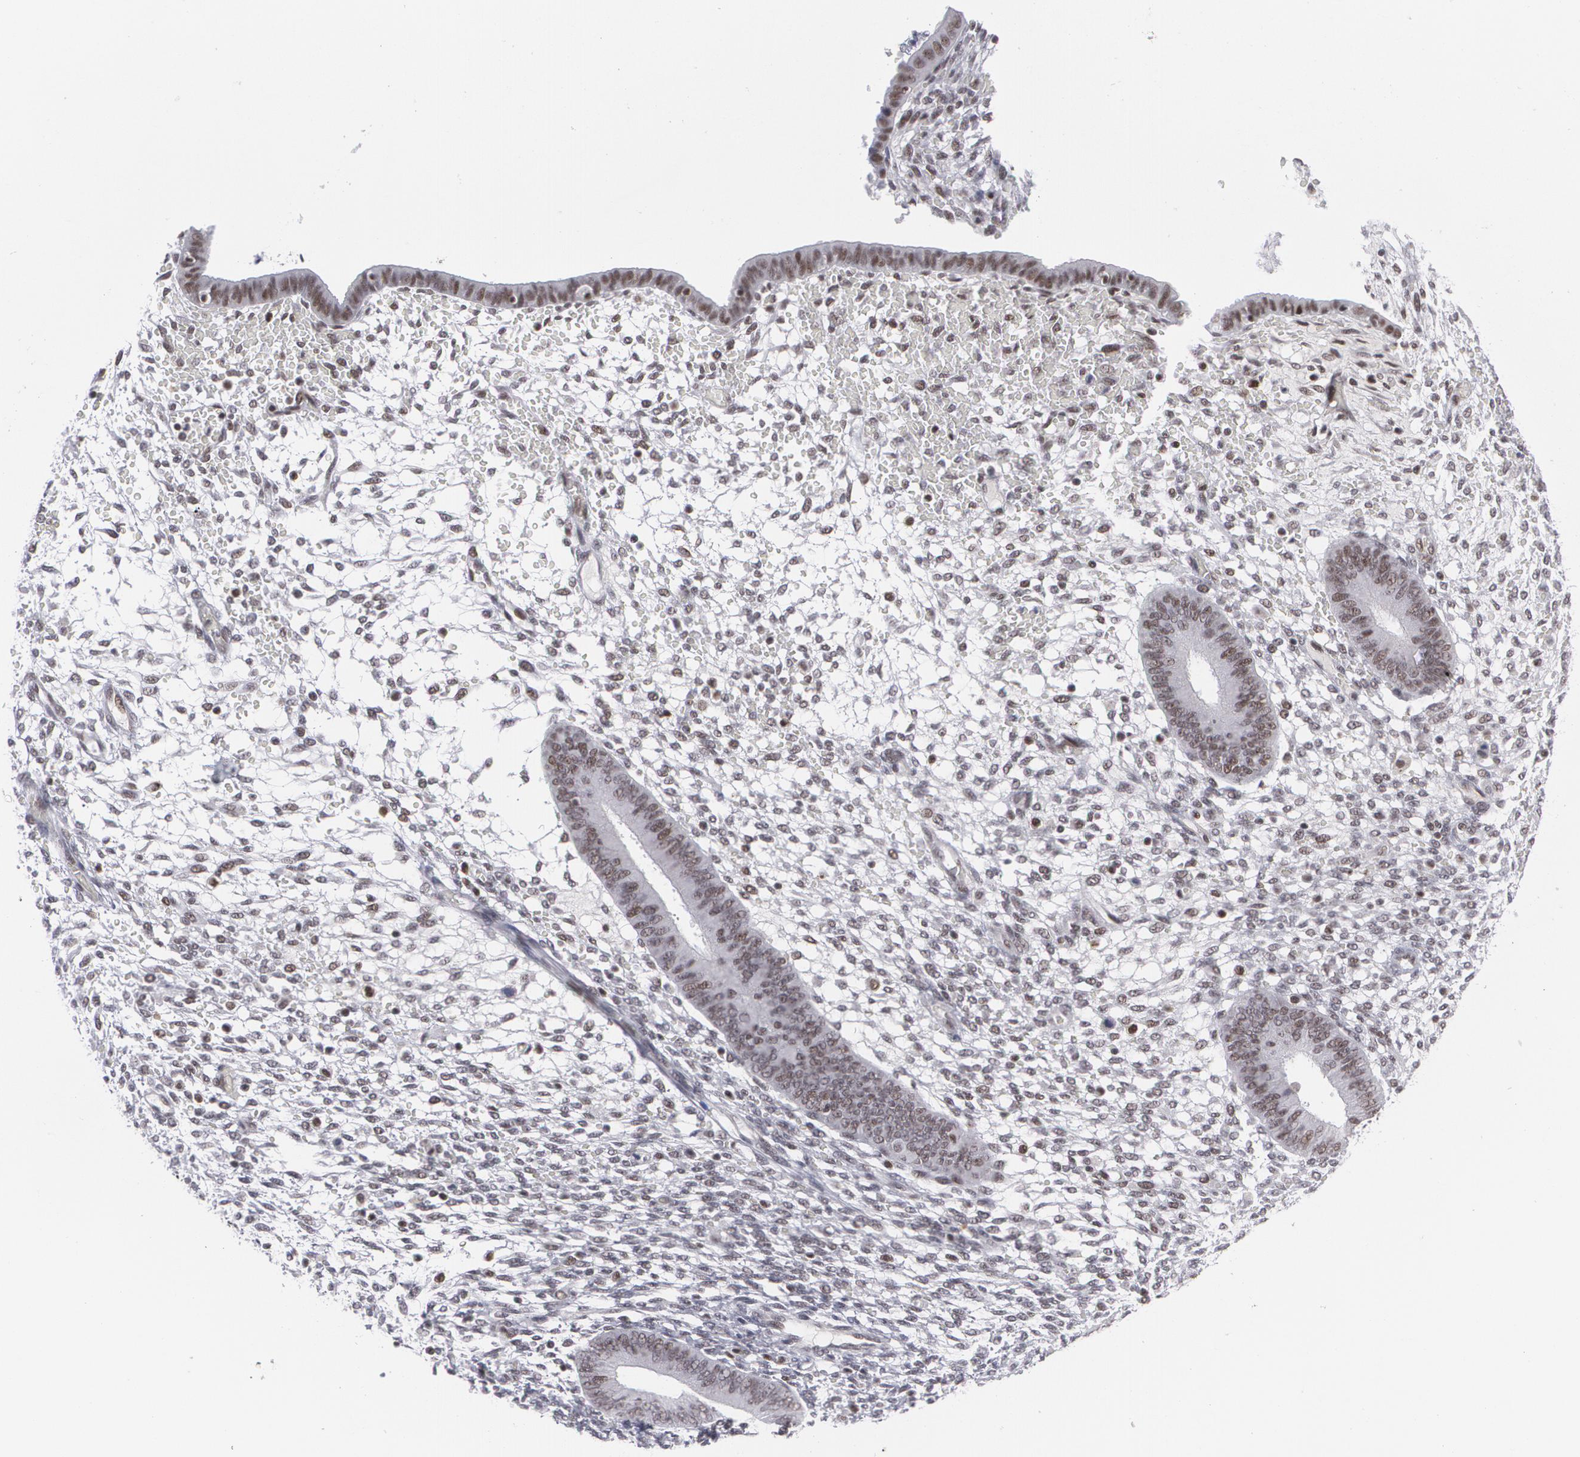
{"staining": {"intensity": "weak", "quantity": "<25%", "location": "nuclear"}, "tissue": "endometrium", "cell_type": "Cells in endometrial stroma", "image_type": "normal", "snomed": [{"axis": "morphology", "description": "Normal tissue, NOS"}, {"axis": "topography", "description": "Endometrium"}], "caption": "Unremarkable endometrium was stained to show a protein in brown. There is no significant positivity in cells in endometrial stroma.", "gene": "MCL1", "patient": {"sex": "female", "age": 42}}